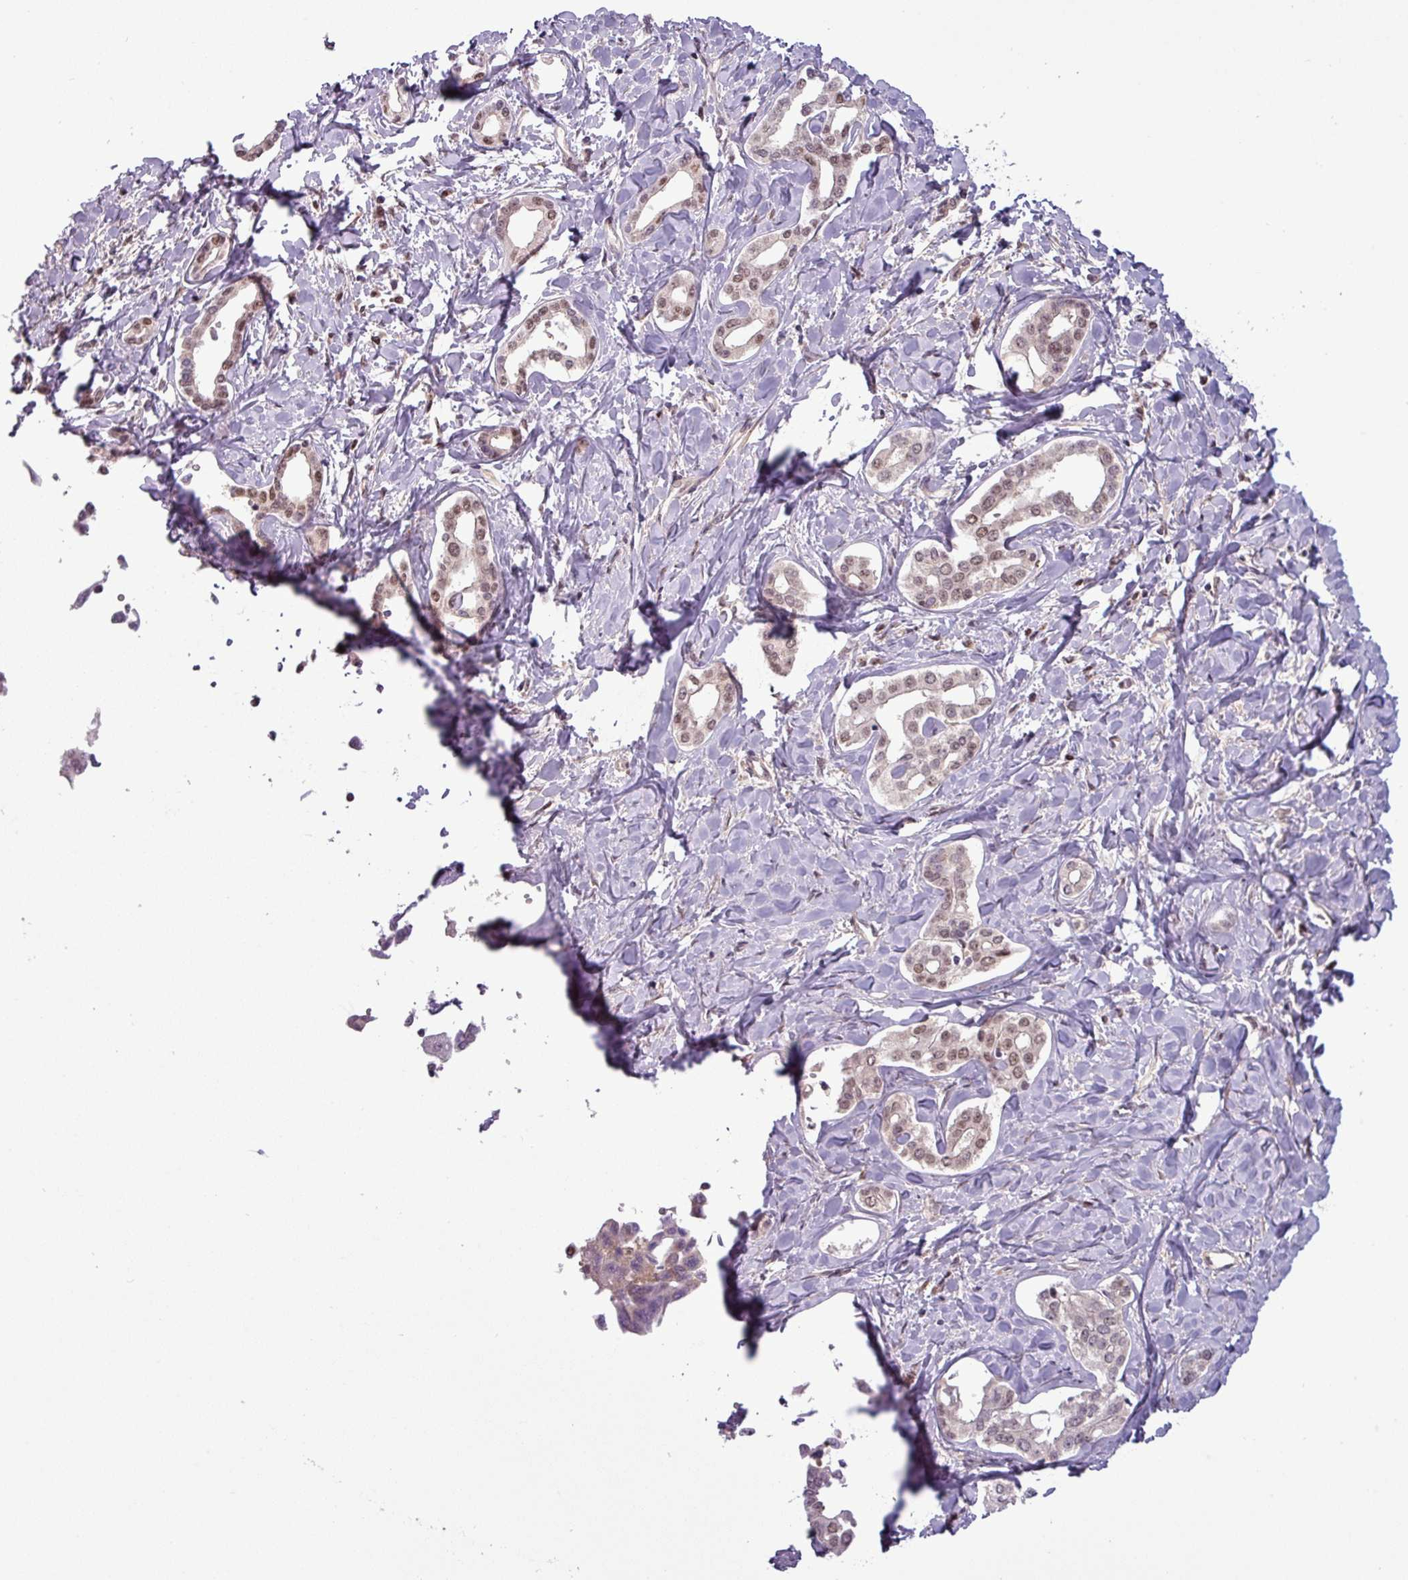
{"staining": {"intensity": "weak", "quantity": ">75%", "location": "nuclear"}, "tissue": "liver cancer", "cell_type": "Tumor cells", "image_type": "cancer", "snomed": [{"axis": "morphology", "description": "Cholangiocarcinoma"}, {"axis": "topography", "description": "Liver"}], "caption": "Protein staining exhibits weak nuclear positivity in about >75% of tumor cells in cholangiocarcinoma (liver).", "gene": "NPFFR1", "patient": {"sex": "female", "age": 77}}